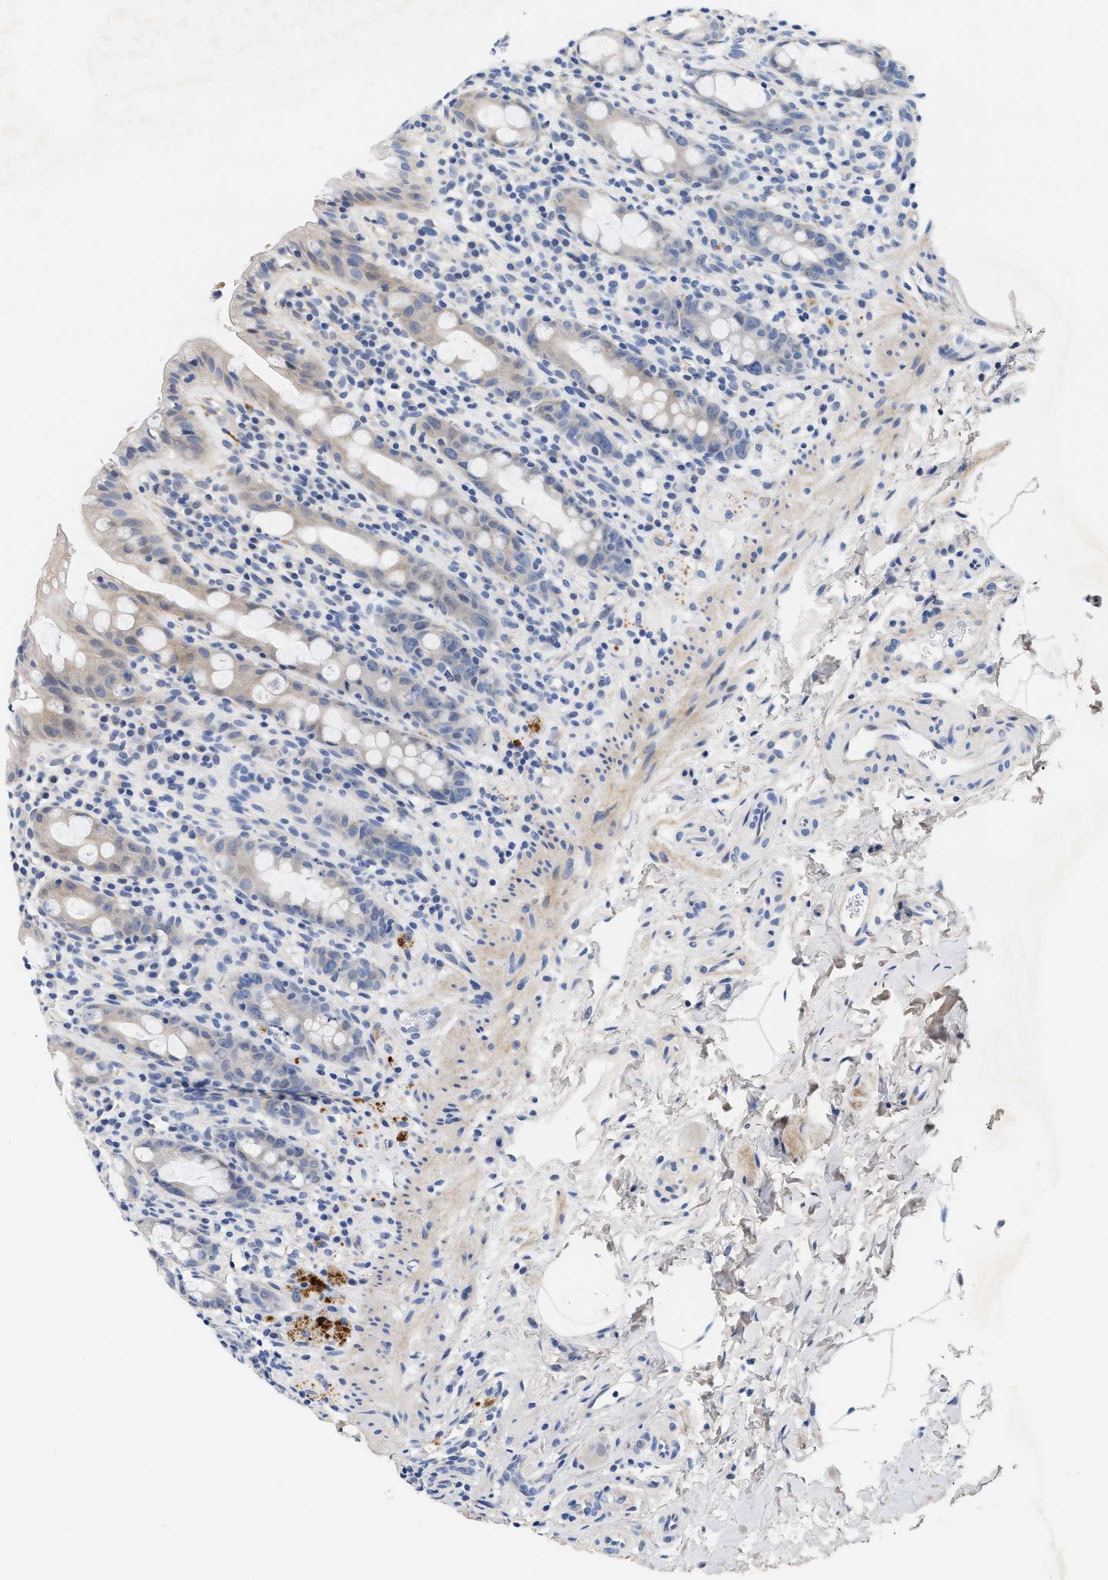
{"staining": {"intensity": "weak", "quantity": "<25%", "location": "cytoplasmic/membranous"}, "tissue": "rectum", "cell_type": "Glandular cells", "image_type": "normal", "snomed": [{"axis": "morphology", "description": "Normal tissue, NOS"}, {"axis": "topography", "description": "Rectum"}], "caption": "This is a micrograph of IHC staining of normal rectum, which shows no positivity in glandular cells. The staining is performed using DAB (3,3'-diaminobenzidine) brown chromogen with nuclei counter-stained in using hematoxylin.", "gene": "ACTL7B", "patient": {"sex": "male", "age": 44}}